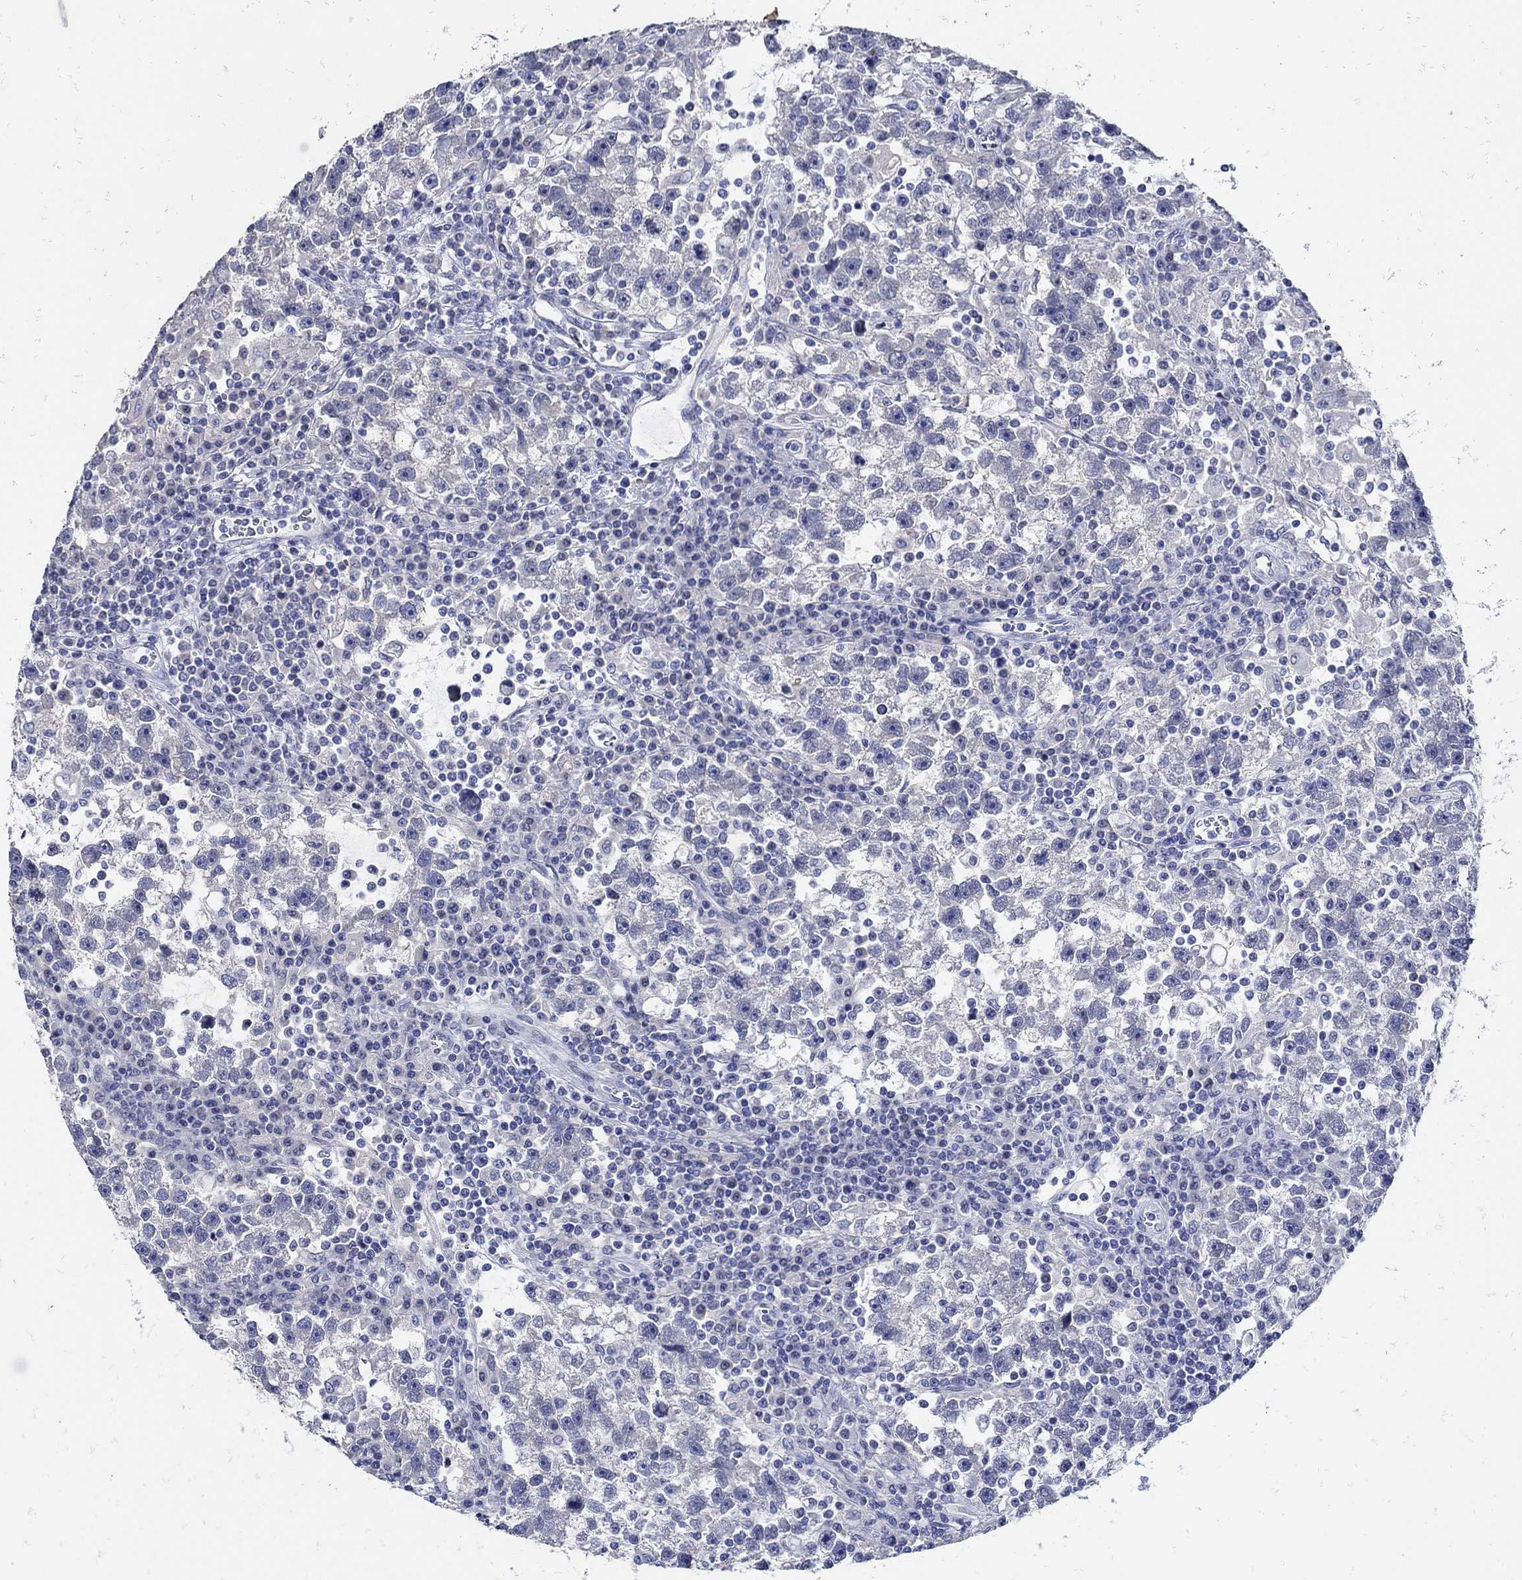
{"staining": {"intensity": "negative", "quantity": "none", "location": "none"}, "tissue": "testis cancer", "cell_type": "Tumor cells", "image_type": "cancer", "snomed": [{"axis": "morphology", "description": "Seminoma, NOS"}, {"axis": "topography", "description": "Testis"}], "caption": "Immunohistochemistry (IHC) of human seminoma (testis) reveals no positivity in tumor cells. (Stains: DAB immunohistochemistry (IHC) with hematoxylin counter stain, Microscopy: brightfield microscopy at high magnification).", "gene": "NOS1", "patient": {"sex": "male", "age": 47}}